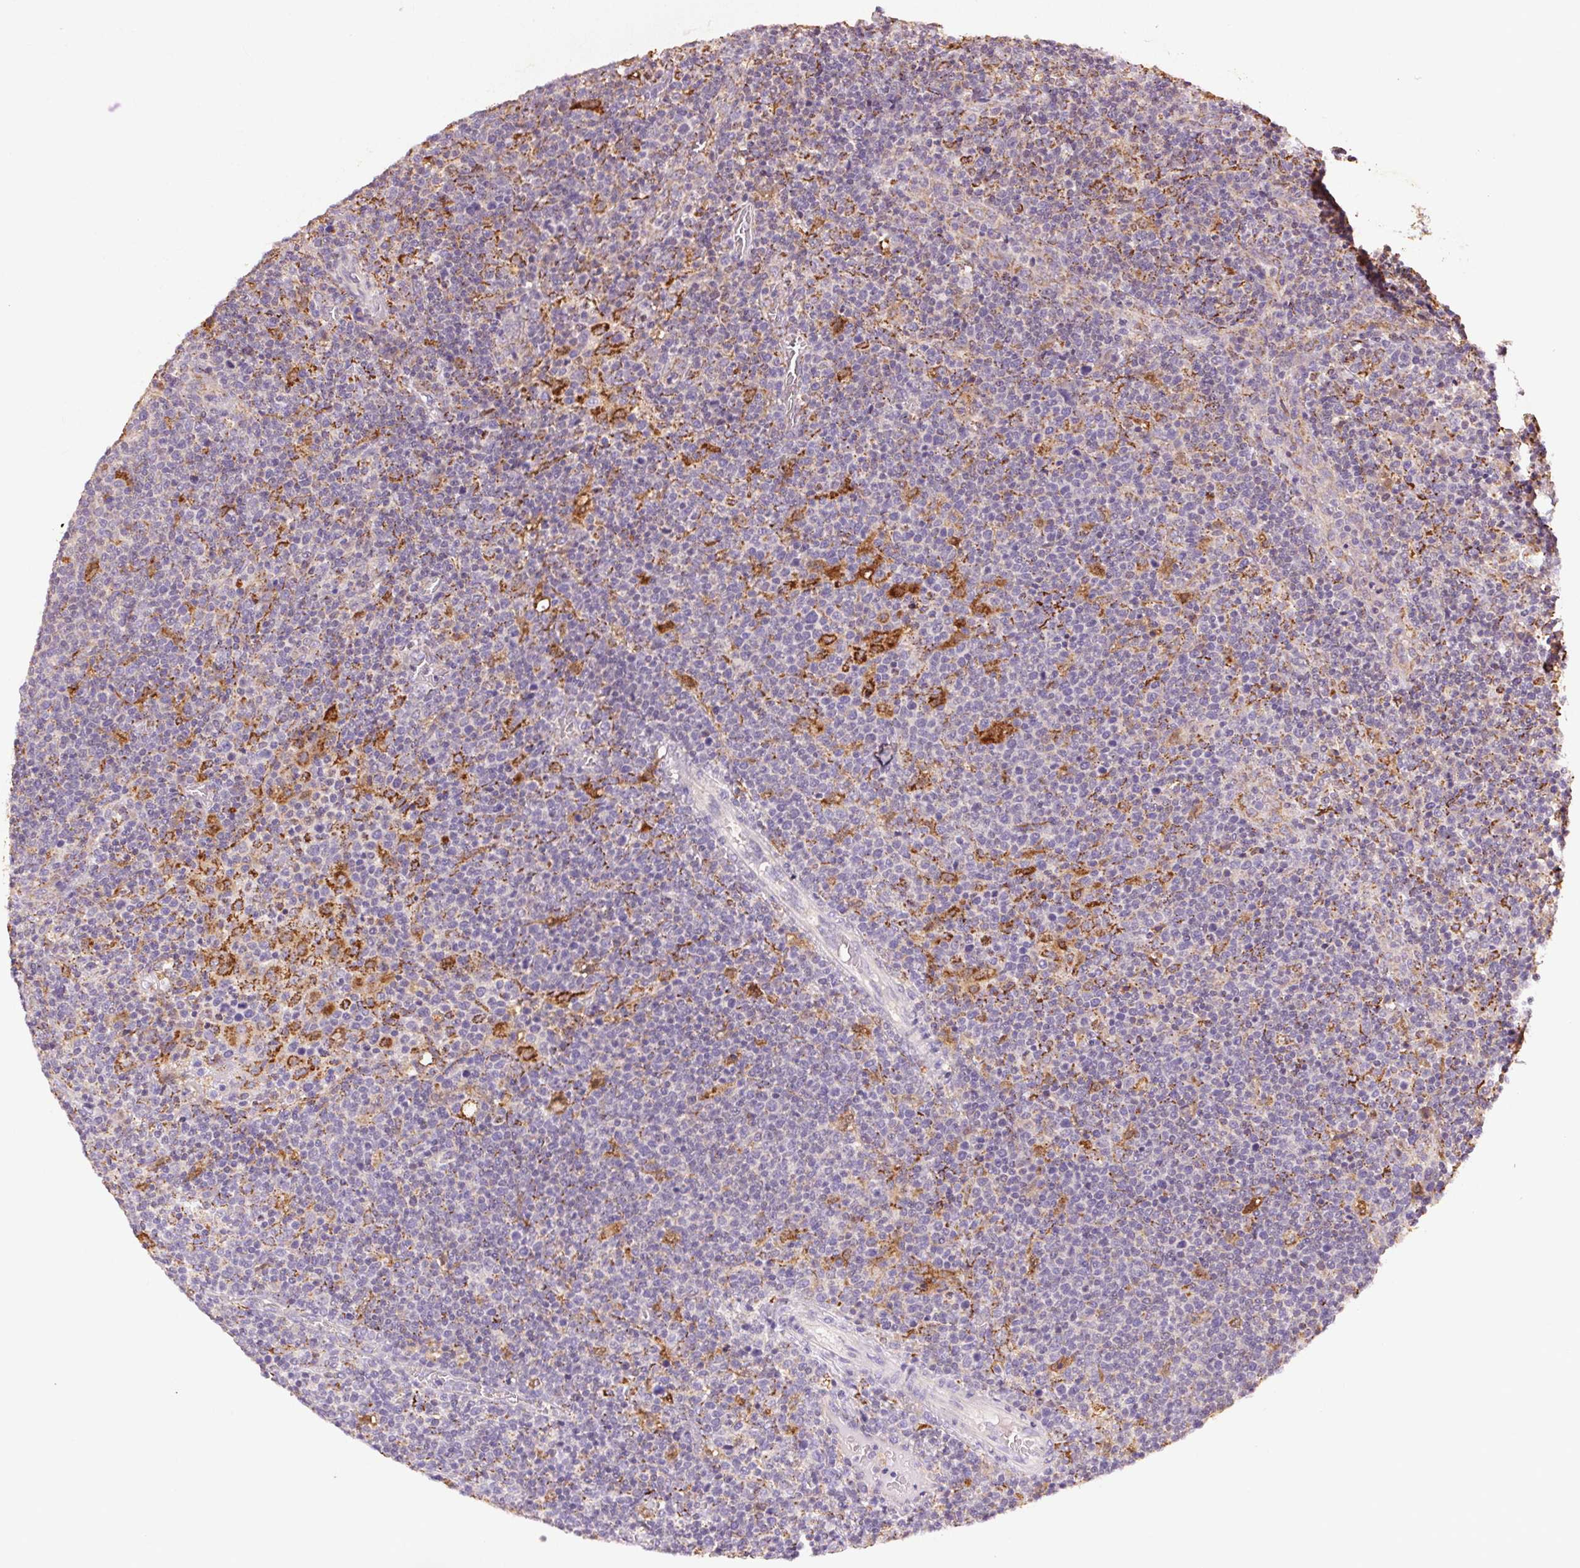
{"staining": {"intensity": "negative", "quantity": "none", "location": "none"}, "tissue": "lymphoma", "cell_type": "Tumor cells", "image_type": "cancer", "snomed": [{"axis": "morphology", "description": "Malignant lymphoma, non-Hodgkin's type, High grade"}, {"axis": "topography", "description": "Lymph node"}], "caption": "This photomicrograph is of lymphoma stained with IHC to label a protein in brown with the nuclei are counter-stained blue. There is no staining in tumor cells. (Immunohistochemistry, brightfield microscopy, high magnification).", "gene": "FNBP1L", "patient": {"sex": "male", "age": 61}}